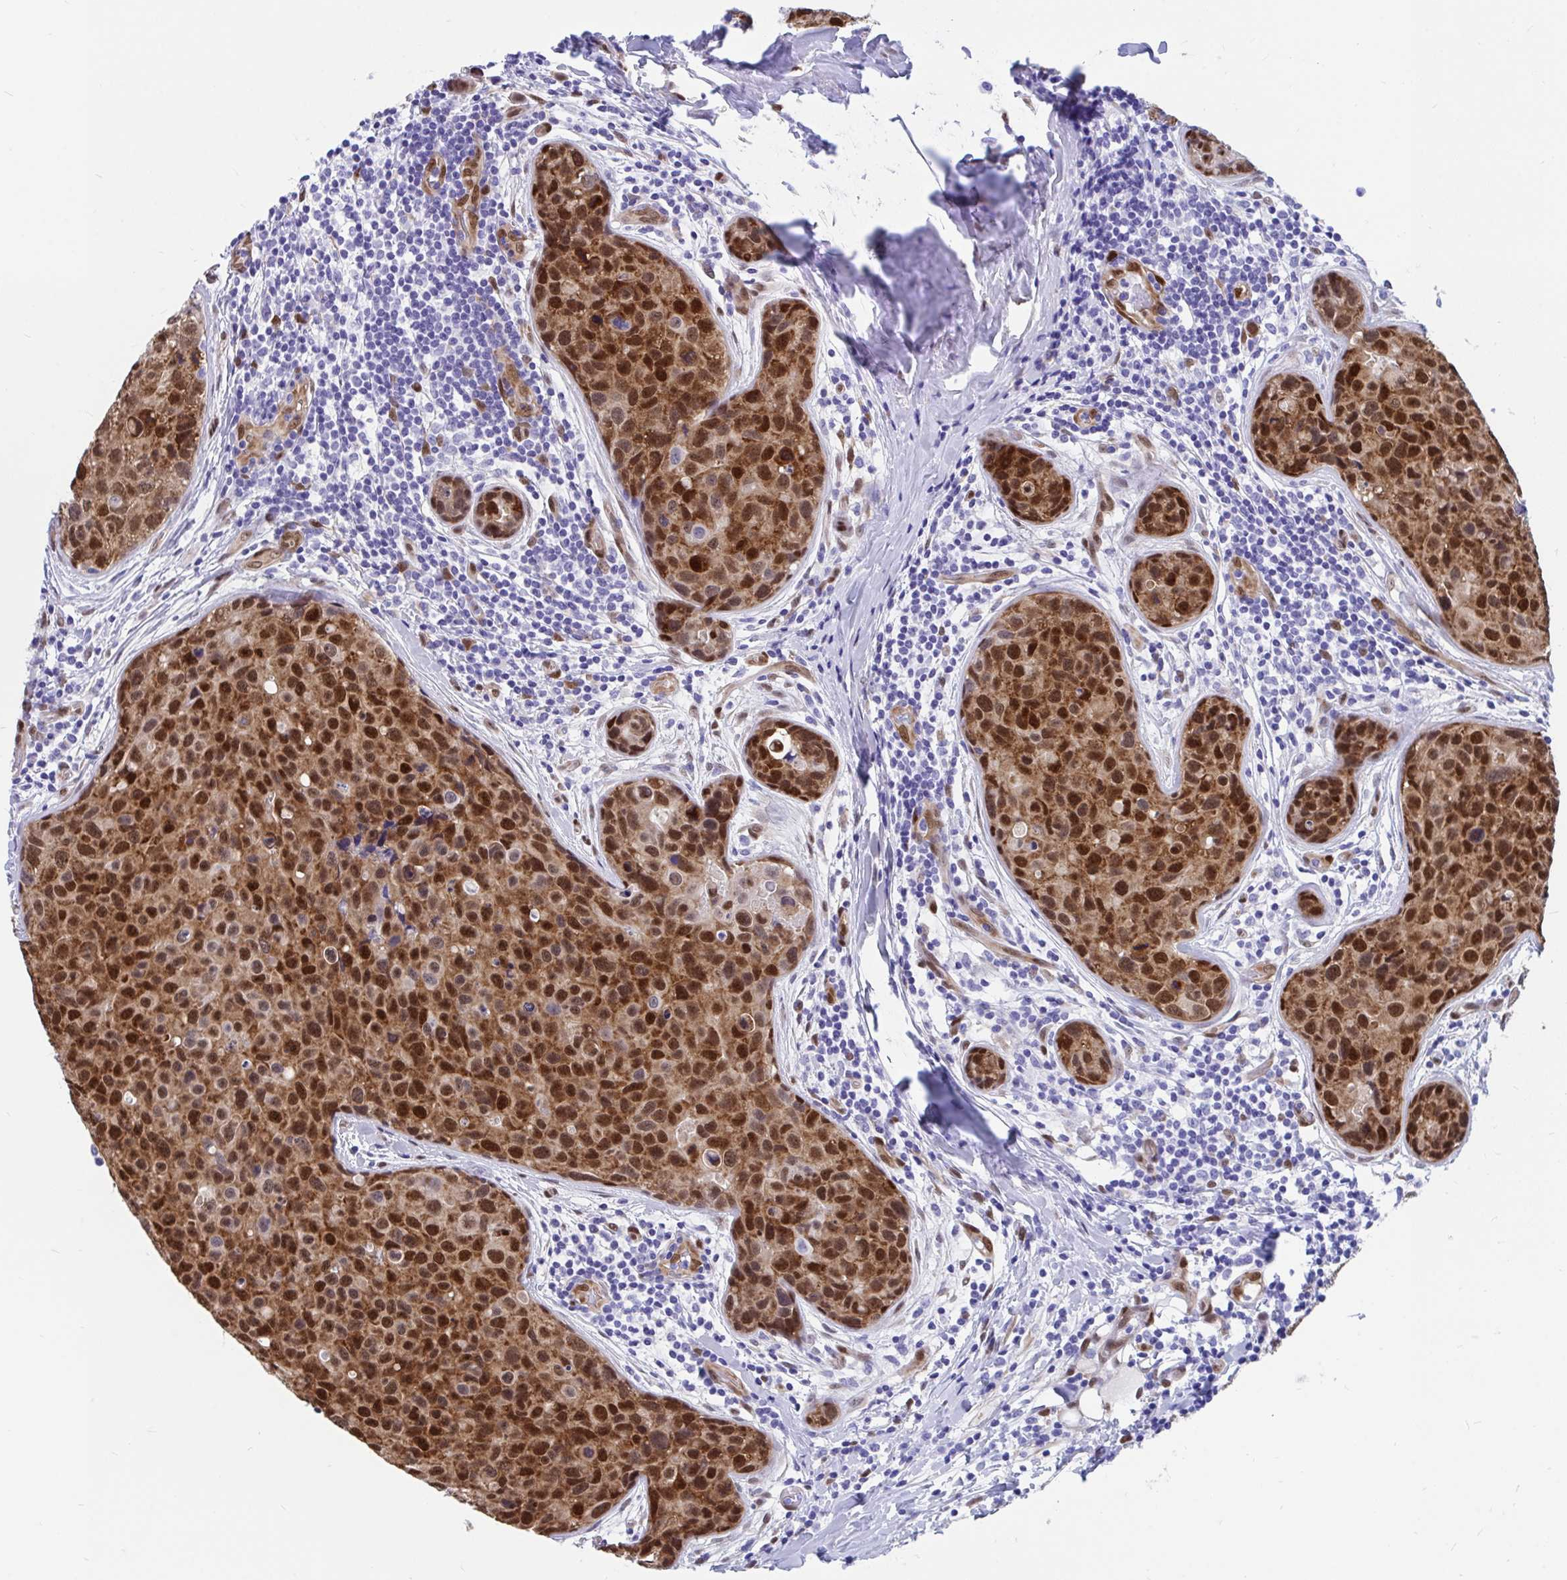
{"staining": {"intensity": "strong", "quantity": ">75%", "location": "cytoplasmic/membranous,nuclear"}, "tissue": "breast cancer", "cell_type": "Tumor cells", "image_type": "cancer", "snomed": [{"axis": "morphology", "description": "Duct carcinoma"}, {"axis": "topography", "description": "Breast"}], "caption": "Human infiltrating ductal carcinoma (breast) stained with a brown dye shows strong cytoplasmic/membranous and nuclear positive staining in about >75% of tumor cells.", "gene": "RBPMS", "patient": {"sex": "female", "age": 24}}